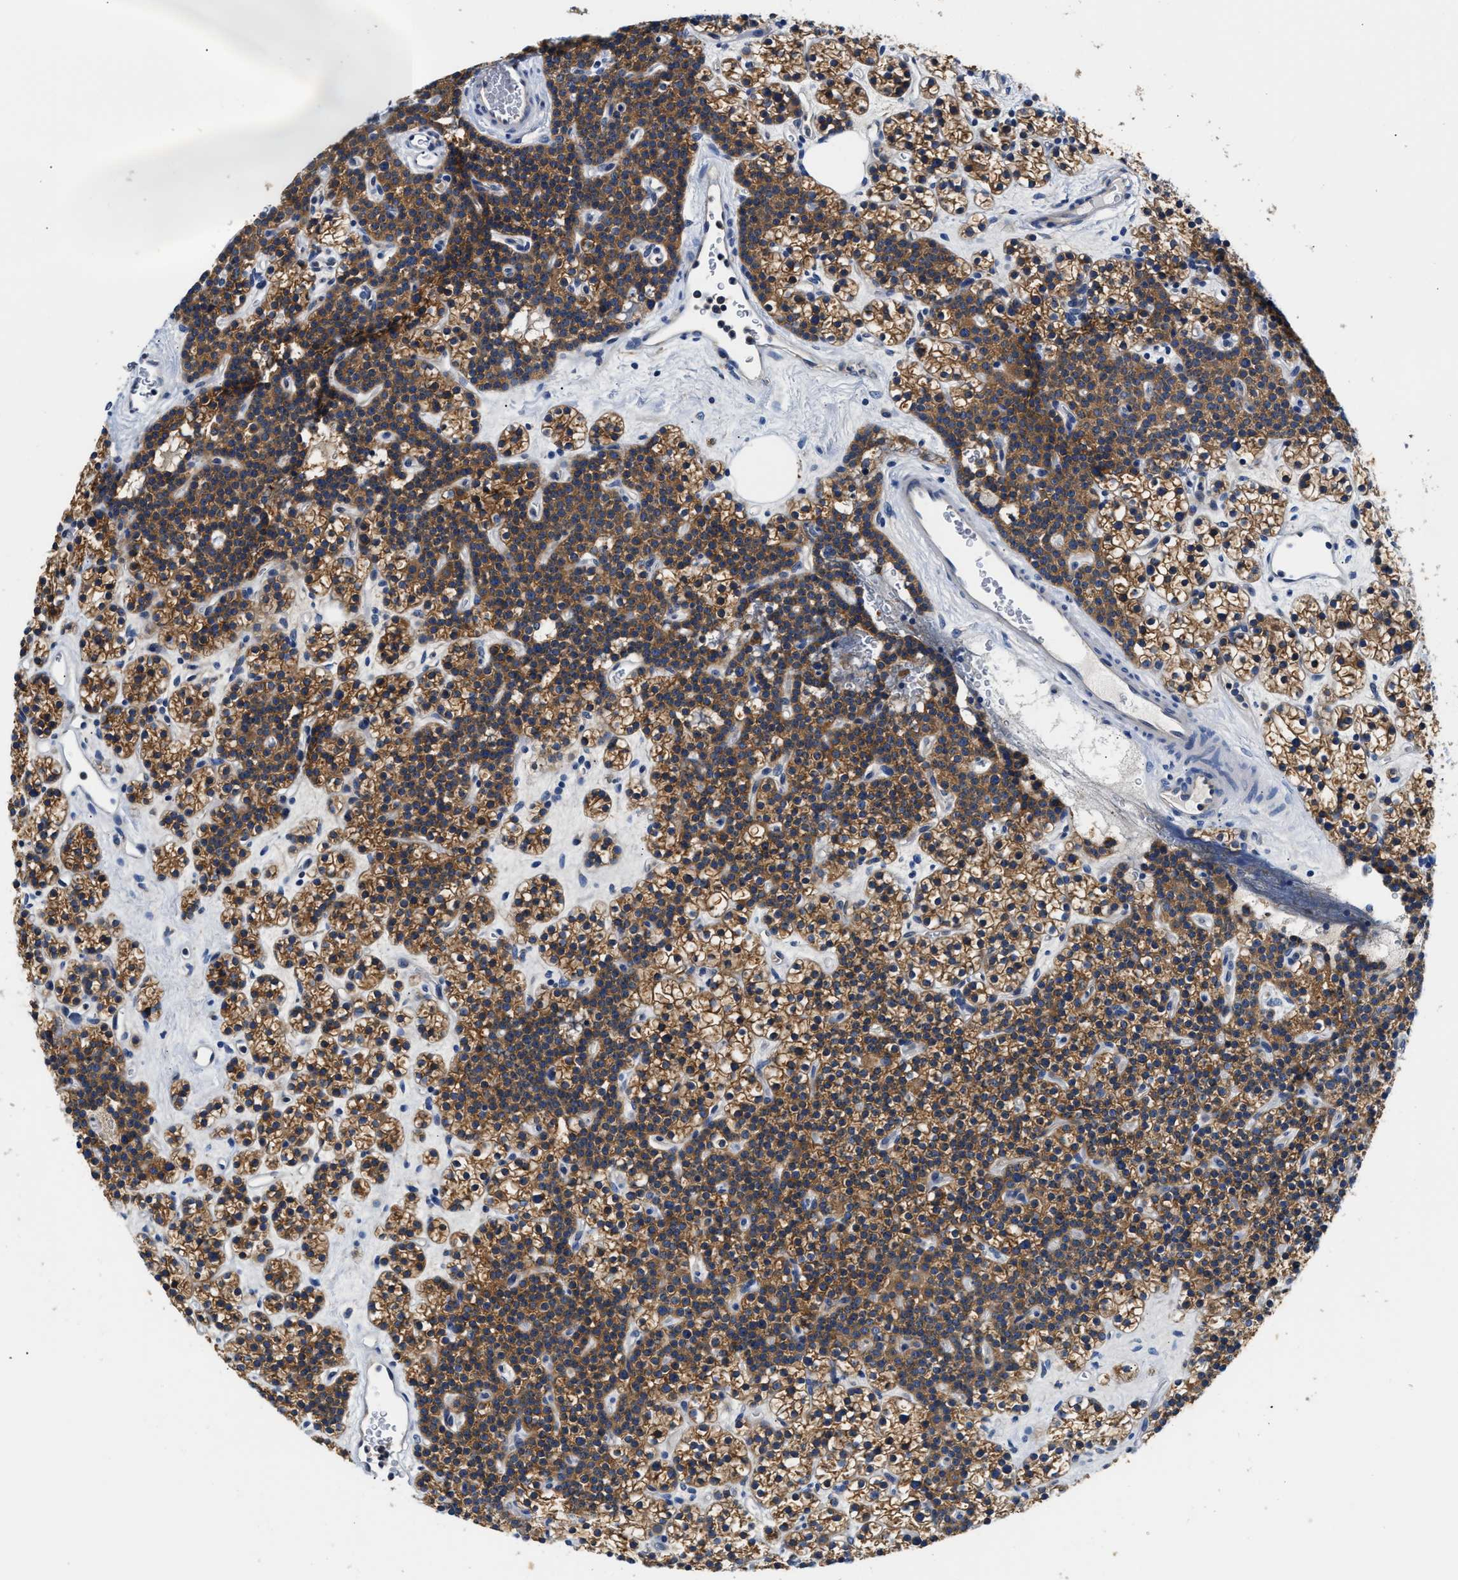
{"staining": {"intensity": "moderate", "quantity": ">75%", "location": "cytoplasmic/membranous"}, "tissue": "parathyroid gland", "cell_type": "Glandular cells", "image_type": "normal", "snomed": [{"axis": "morphology", "description": "Normal tissue, NOS"}, {"axis": "morphology", "description": "Adenoma, NOS"}, {"axis": "topography", "description": "Parathyroid gland"}], "caption": "Immunohistochemistry of normal parathyroid gland reveals medium levels of moderate cytoplasmic/membranous staining in about >75% of glandular cells. (Stains: DAB in brown, nuclei in blue, Microscopy: brightfield microscopy at high magnification).", "gene": "FAM185A", "patient": {"sex": "female", "age": 54}}